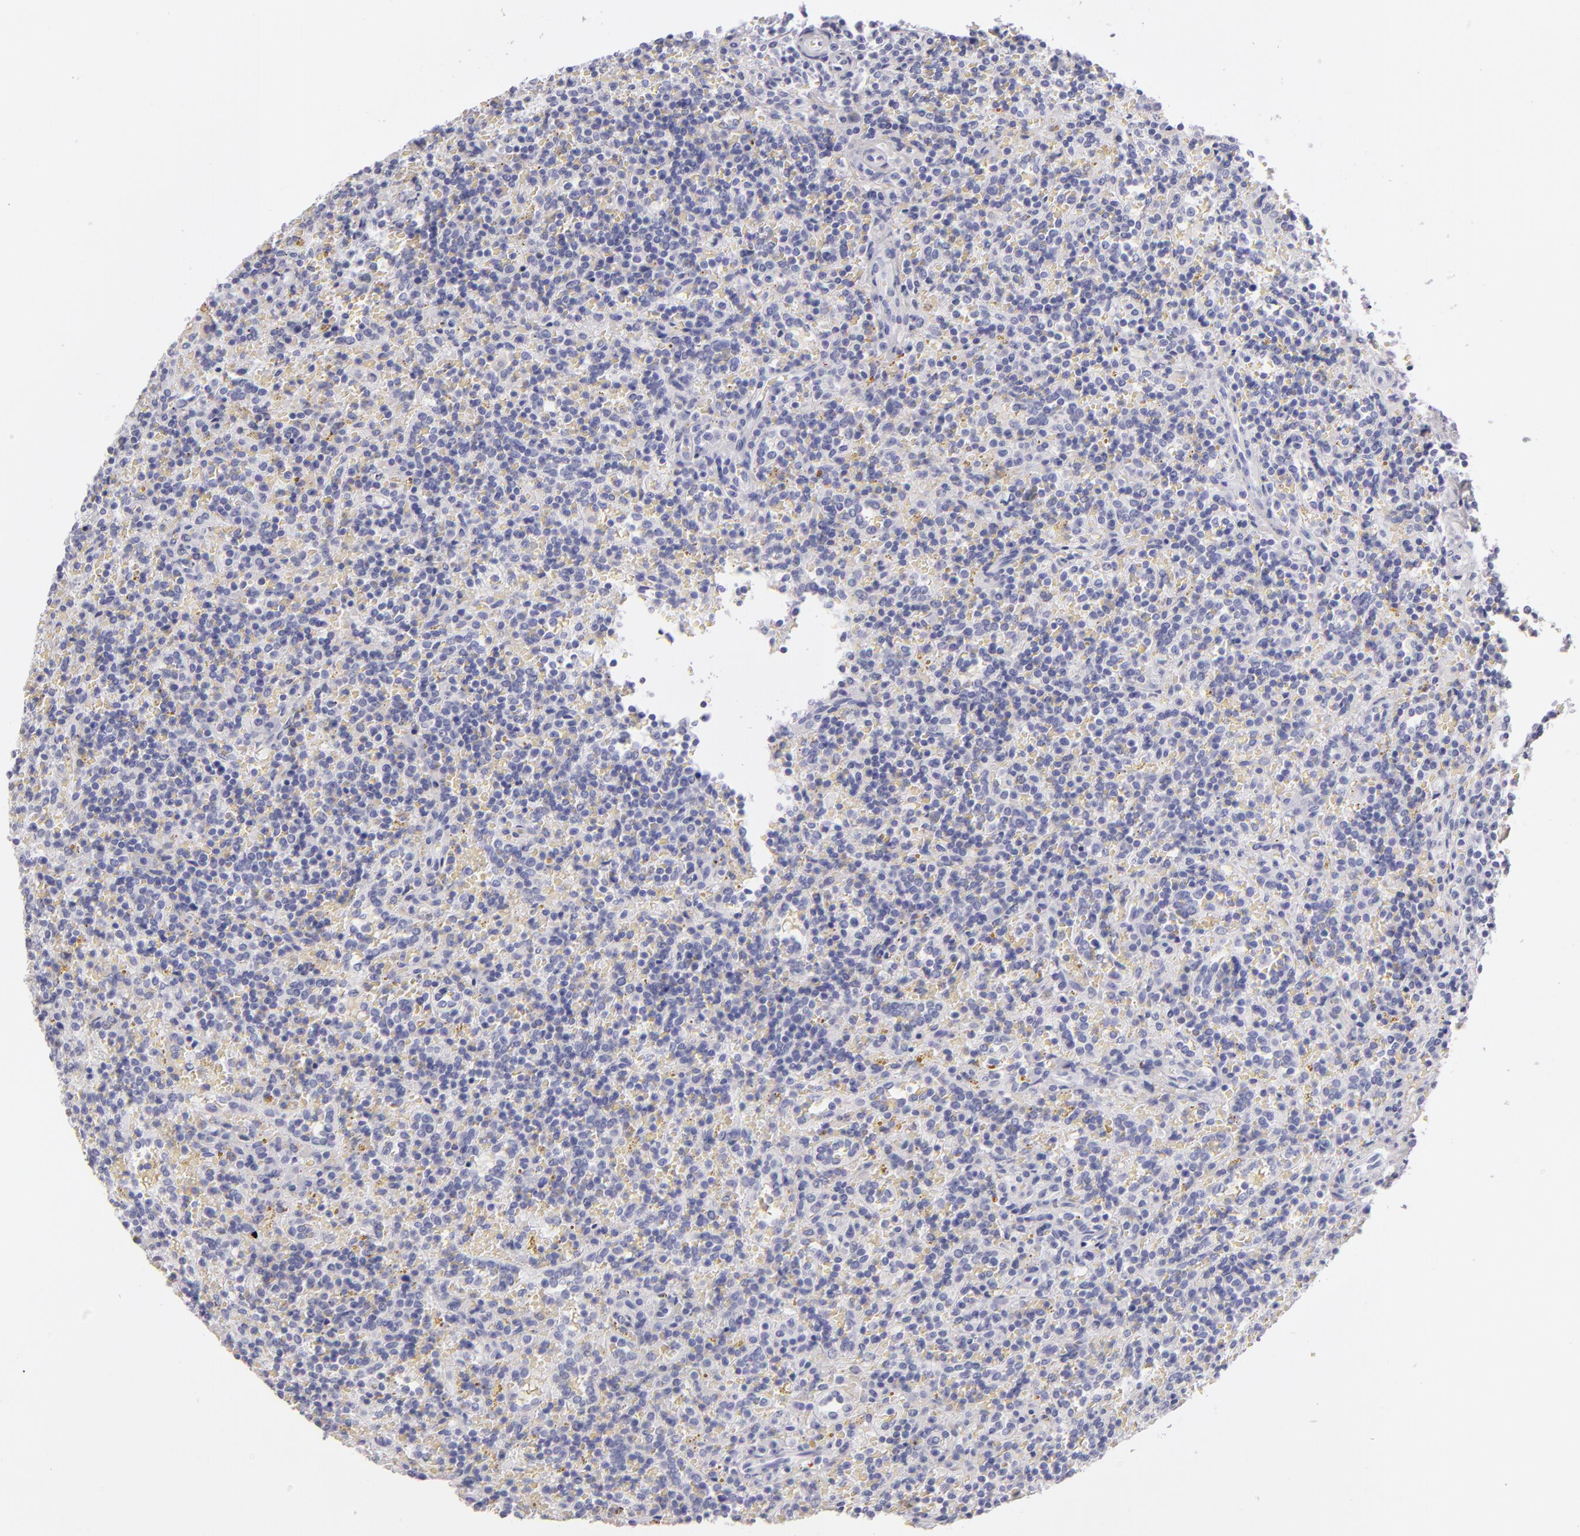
{"staining": {"intensity": "negative", "quantity": "none", "location": "none"}, "tissue": "lymphoma", "cell_type": "Tumor cells", "image_type": "cancer", "snomed": [{"axis": "morphology", "description": "Malignant lymphoma, non-Hodgkin's type, Low grade"}, {"axis": "topography", "description": "Spleen"}], "caption": "Tumor cells show no significant expression in malignant lymphoma, non-Hodgkin's type (low-grade).", "gene": "FABP1", "patient": {"sex": "male", "age": 67}}